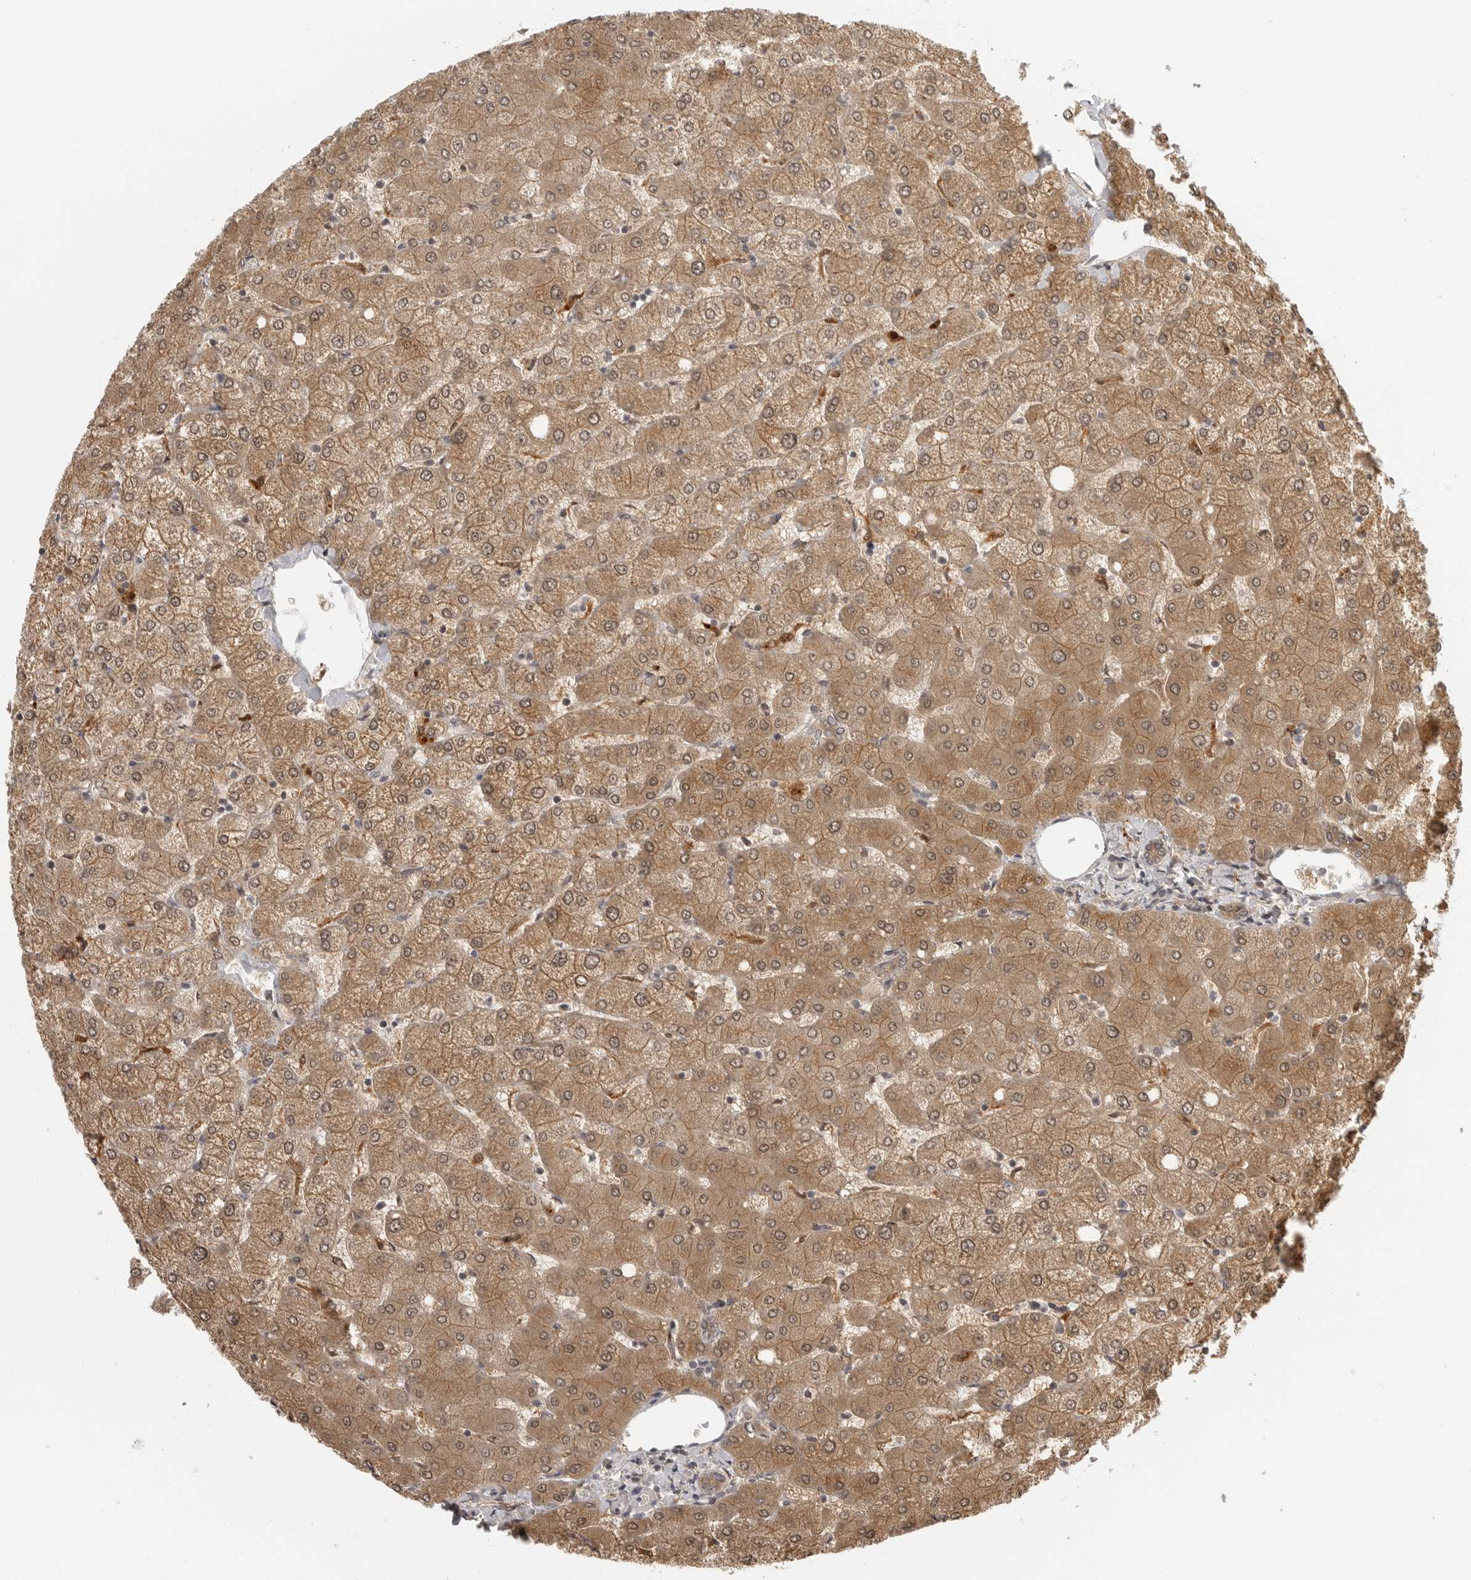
{"staining": {"intensity": "moderate", "quantity": ">75%", "location": "cytoplasmic/membranous"}, "tissue": "liver", "cell_type": "Cholangiocytes", "image_type": "normal", "snomed": [{"axis": "morphology", "description": "Normal tissue, NOS"}, {"axis": "topography", "description": "Liver"}], "caption": "Human liver stained for a protein (brown) displays moderate cytoplasmic/membranous positive staining in about >75% of cholangiocytes.", "gene": "CTIF", "patient": {"sex": "female", "age": 54}}